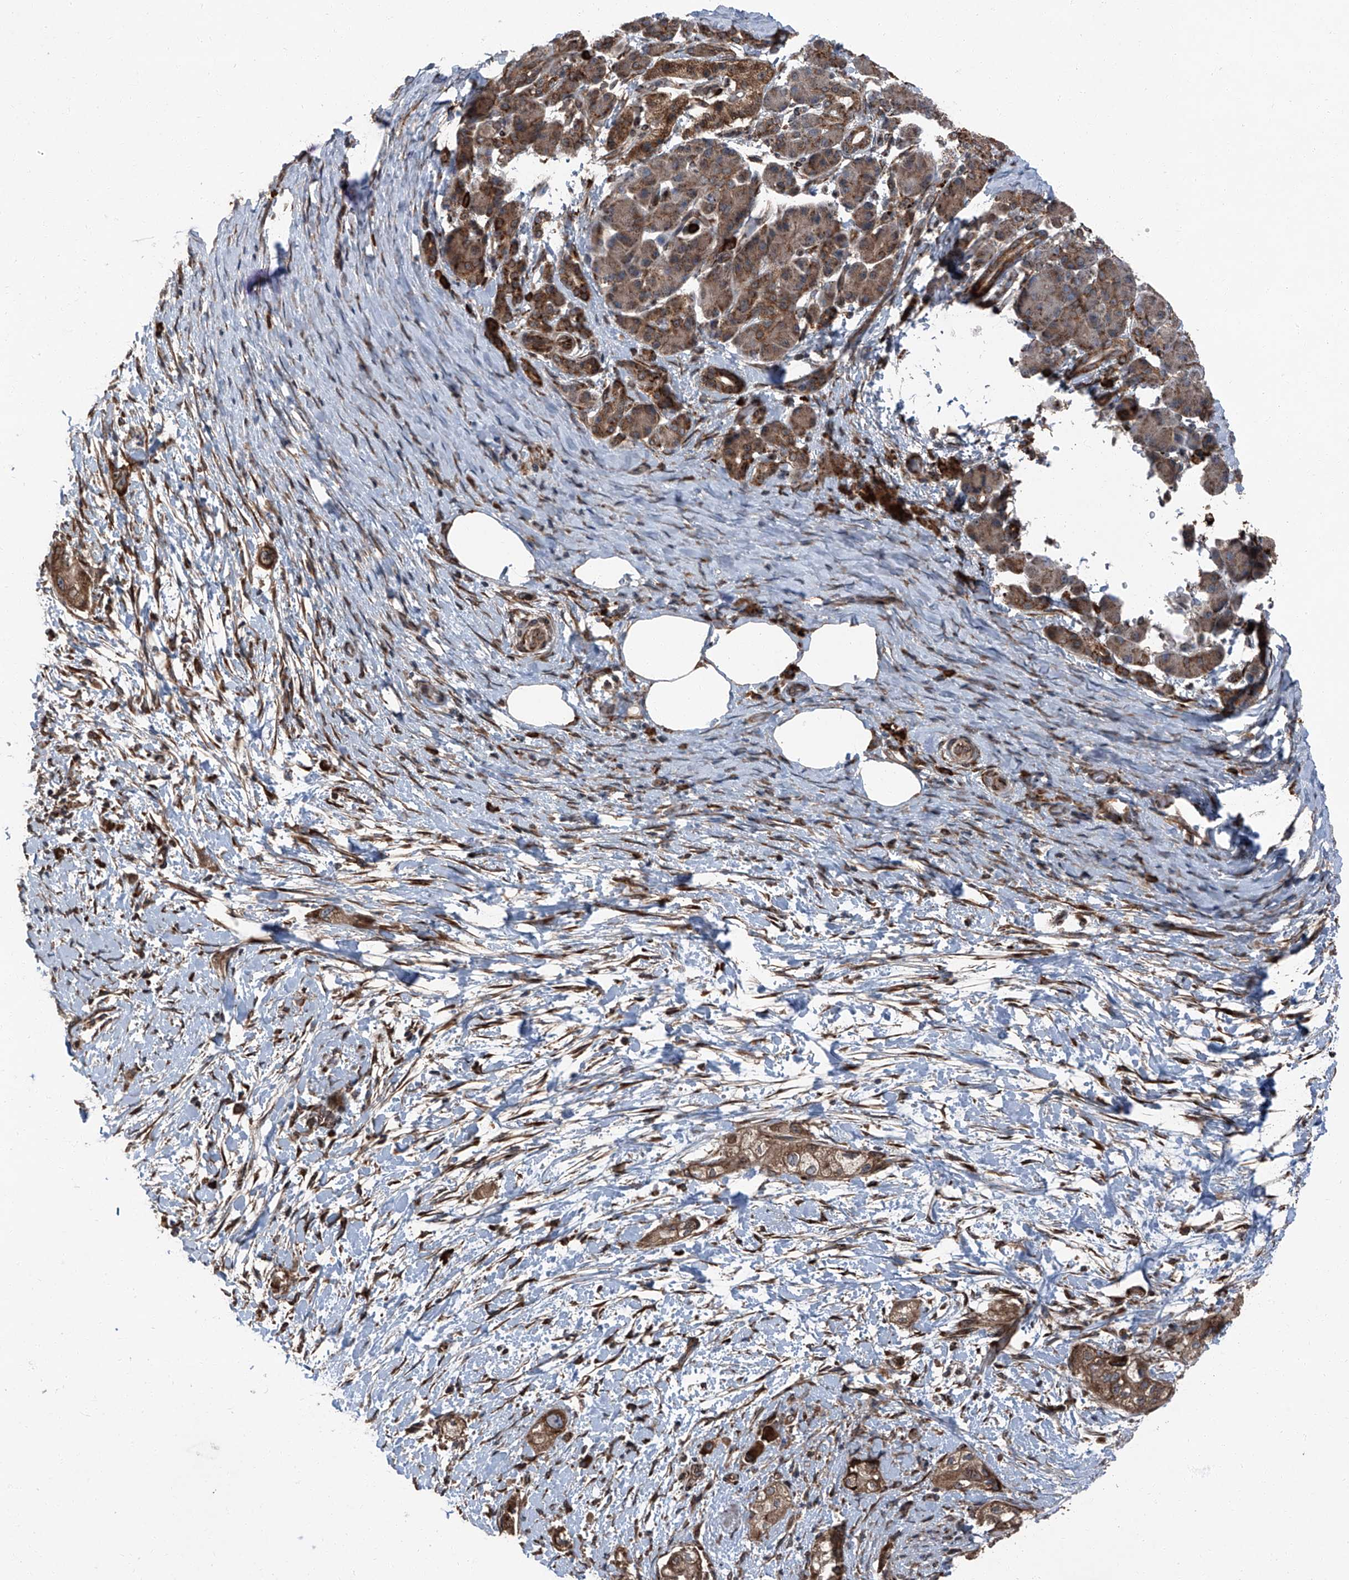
{"staining": {"intensity": "moderate", "quantity": ">75%", "location": "cytoplasmic/membranous"}, "tissue": "pancreatic cancer", "cell_type": "Tumor cells", "image_type": "cancer", "snomed": [{"axis": "morphology", "description": "Adenocarcinoma, NOS"}, {"axis": "topography", "description": "Pancreas"}], "caption": "Protein analysis of pancreatic cancer tissue exhibits moderate cytoplasmic/membranous expression in about >75% of tumor cells. The staining is performed using DAB brown chromogen to label protein expression. The nuclei are counter-stained blue using hematoxylin.", "gene": "LIMK1", "patient": {"sex": "male", "age": 58}}